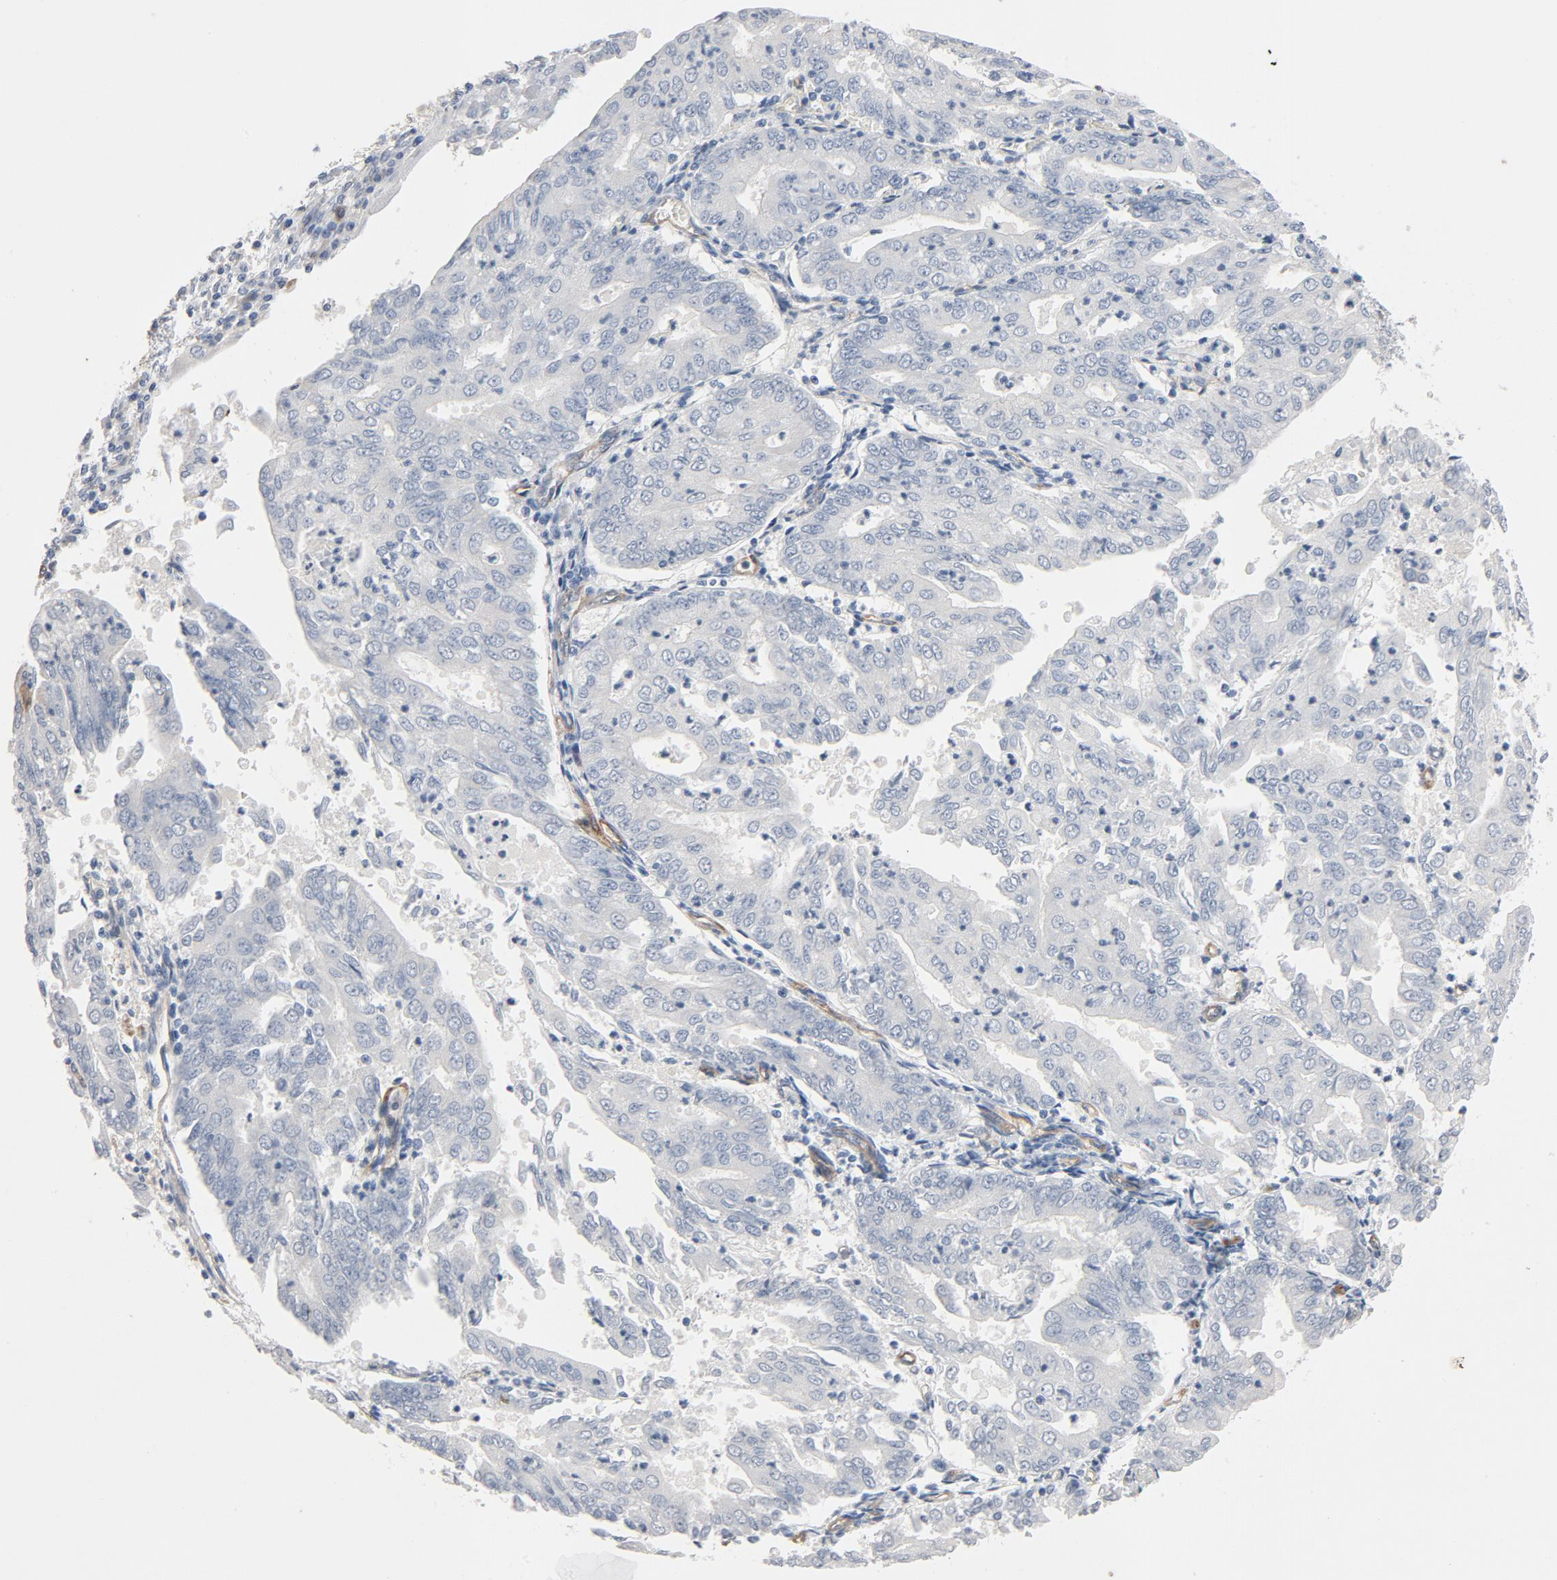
{"staining": {"intensity": "negative", "quantity": "none", "location": "none"}, "tissue": "endometrial cancer", "cell_type": "Tumor cells", "image_type": "cancer", "snomed": [{"axis": "morphology", "description": "Adenocarcinoma, NOS"}, {"axis": "topography", "description": "Endometrium"}], "caption": "Human endometrial cancer stained for a protein using IHC reveals no expression in tumor cells.", "gene": "KDR", "patient": {"sex": "female", "age": 79}}